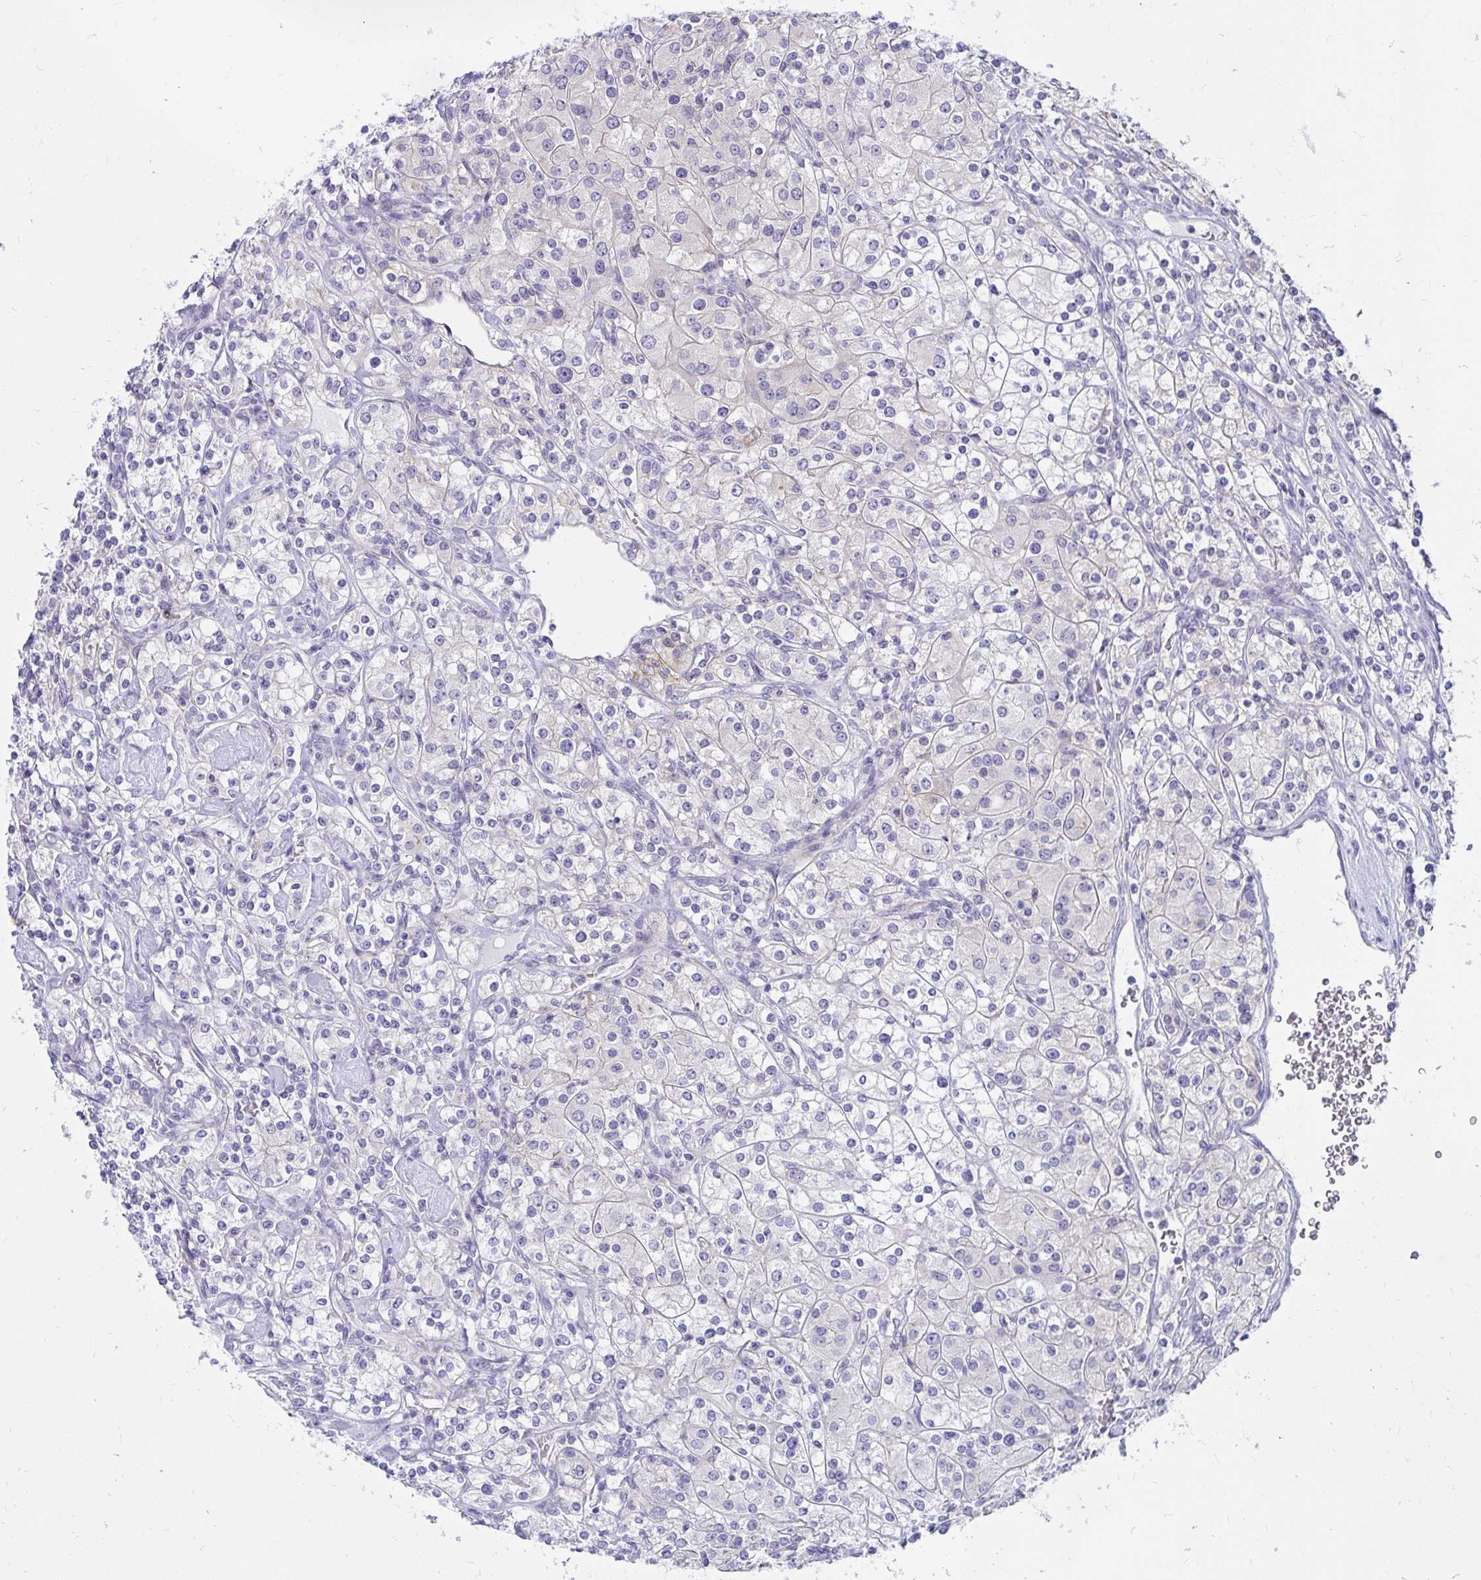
{"staining": {"intensity": "negative", "quantity": "none", "location": "none"}, "tissue": "renal cancer", "cell_type": "Tumor cells", "image_type": "cancer", "snomed": [{"axis": "morphology", "description": "Adenocarcinoma, NOS"}, {"axis": "topography", "description": "Kidney"}], "caption": "Renal cancer (adenocarcinoma) was stained to show a protein in brown. There is no significant expression in tumor cells.", "gene": "C19orf81", "patient": {"sex": "male", "age": 77}}